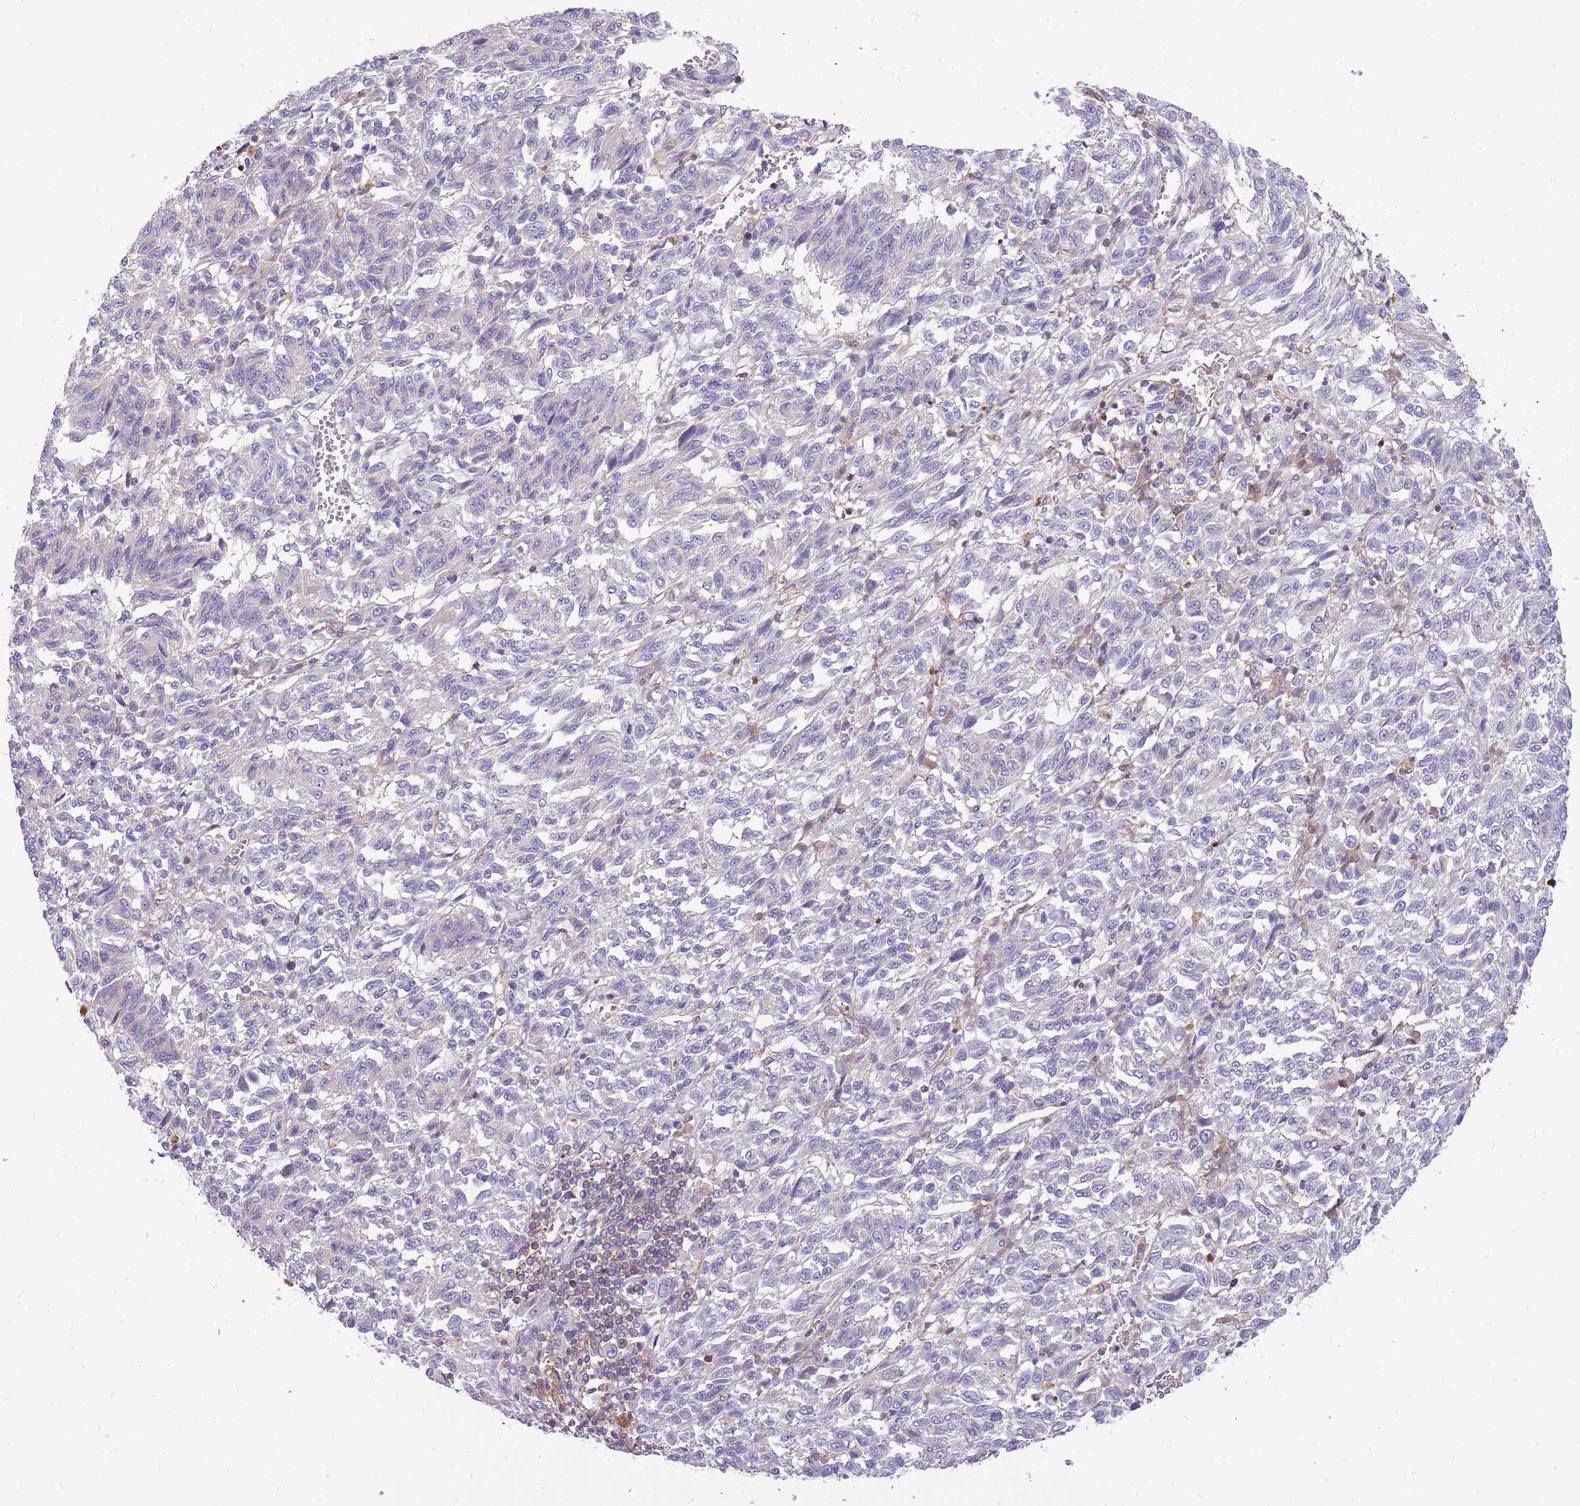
{"staining": {"intensity": "negative", "quantity": "none", "location": "none"}, "tissue": "melanoma", "cell_type": "Tumor cells", "image_type": "cancer", "snomed": [{"axis": "morphology", "description": "Malignant melanoma, Metastatic site"}, {"axis": "topography", "description": "Lung"}], "caption": "Micrograph shows no significant protein expression in tumor cells of malignant melanoma (metastatic site).", "gene": "MVD", "patient": {"sex": "male", "age": 64}}